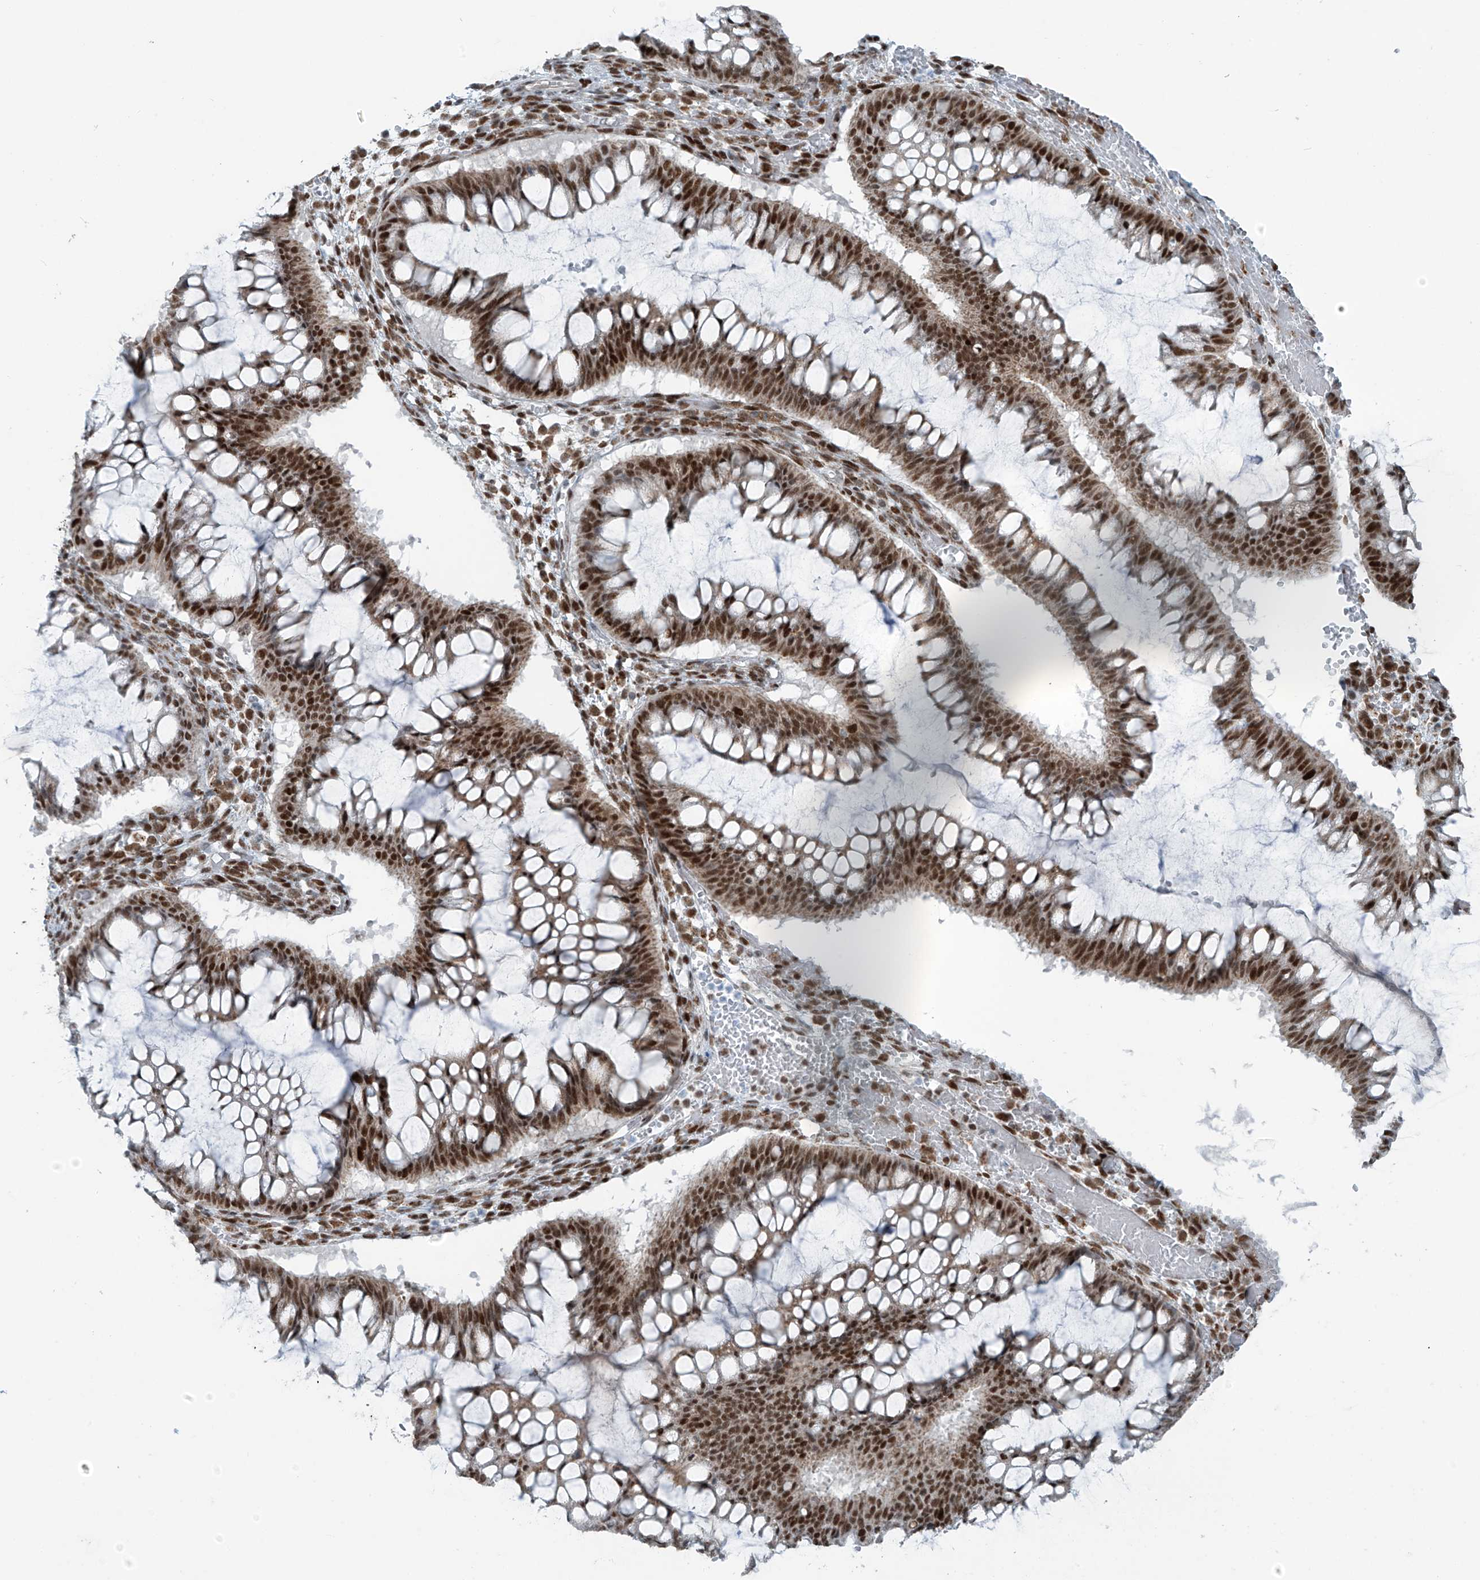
{"staining": {"intensity": "strong", "quantity": ">75%", "location": "nuclear"}, "tissue": "ovarian cancer", "cell_type": "Tumor cells", "image_type": "cancer", "snomed": [{"axis": "morphology", "description": "Cystadenocarcinoma, mucinous, NOS"}, {"axis": "topography", "description": "Ovary"}], "caption": "Approximately >75% of tumor cells in human ovarian cancer reveal strong nuclear protein expression as visualized by brown immunohistochemical staining.", "gene": "WRNIP1", "patient": {"sex": "female", "age": 73}}